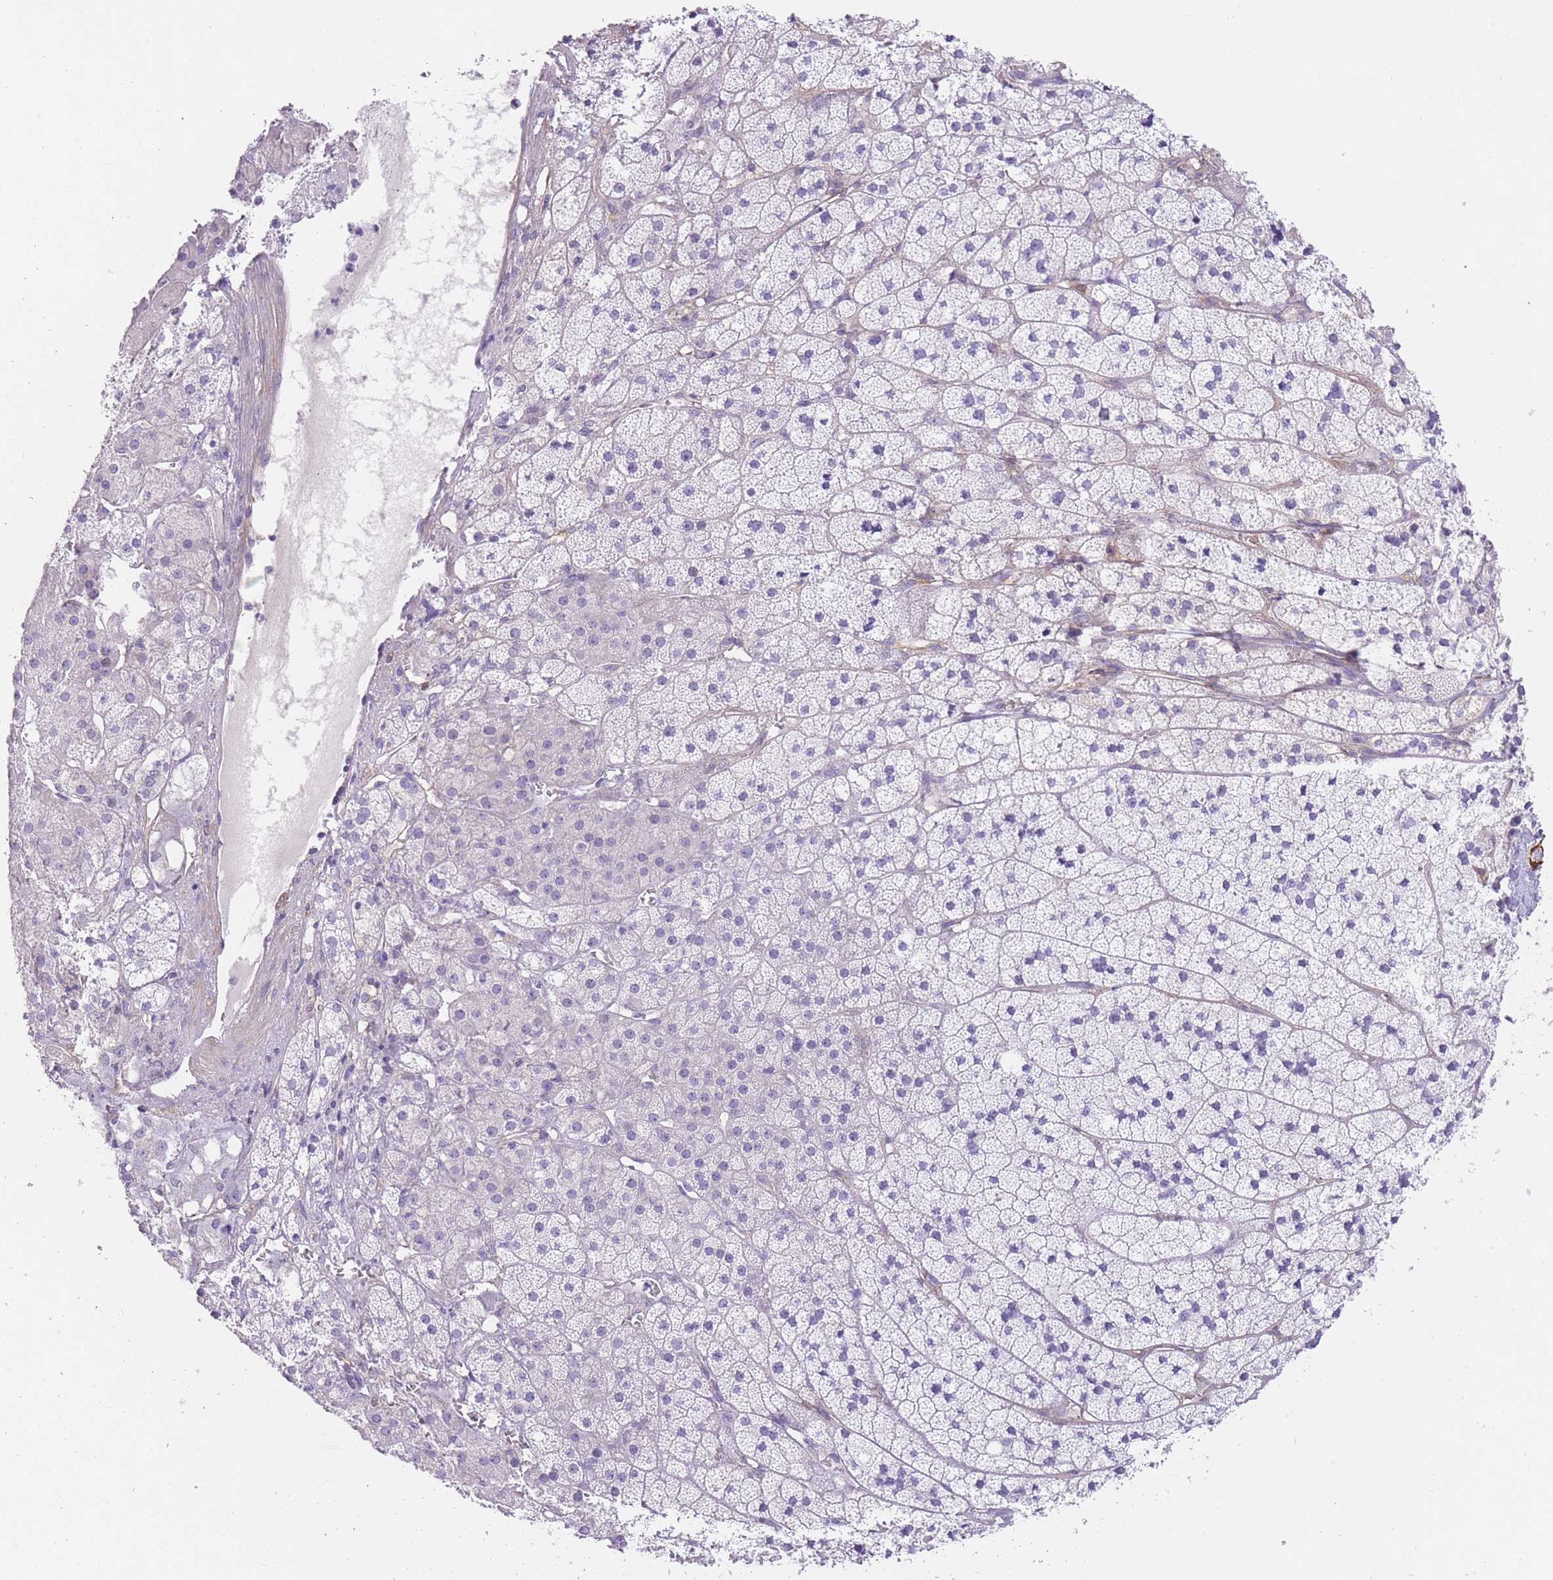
{"staining": {"intensity": "negative", "quantity": "none", "location": "none"}, "tissue": "adrenal gland", "cell_type": "Glandular cells", "image_type": "normal", "snomed": [{"axis": "morphology", "description": "Normal tissue, NOS"}, {"axis": "topography", "description": "Adrenal gland"}], "caption": "Immunohistochemistry (IHC) photomicrograph of benign adrenal gland stained for a protein (brown), which shows no staining in glandular cells.", "gene": "OR11H12", "patient": {"sex": "female", "age": 52}}